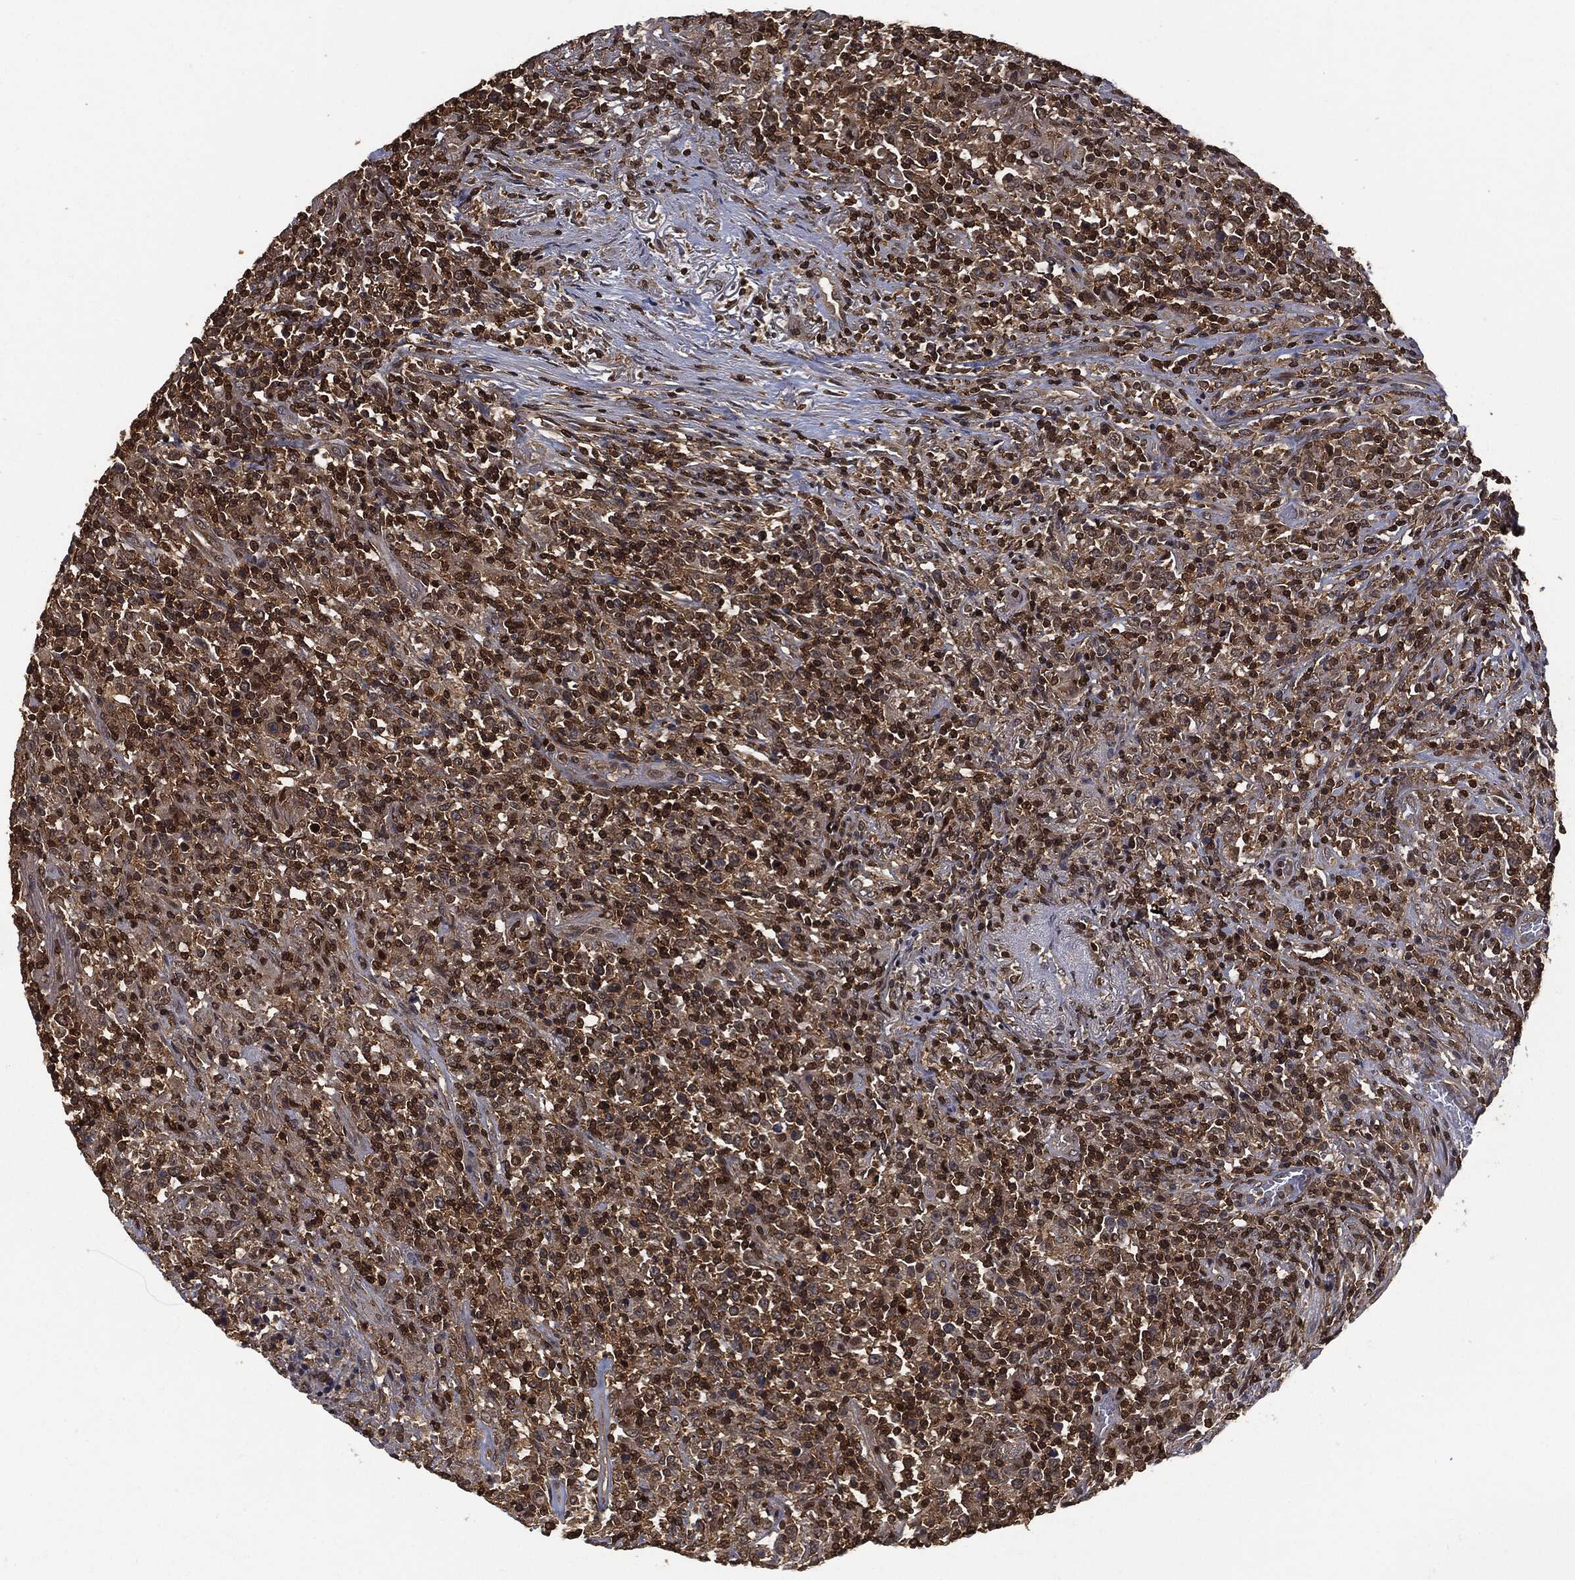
{"staining": {"intensity": "strong", "quantity": "25%-75%", "location": "cytoplasmic/membranous"}, "tissue": "lymphoma", "cell_type": "Tumor cells", "image_type": "cancer", "snomed": [{"axis": "morphology", "description": "Malignant lymphoma, non-Hodgkin's type, High grade"}, {"axis": "topography", "description": "Lung"}], "caption": "IHC photomicrograph of neoplastic tissue: malignant lymphoma, non-Hodgkin's type (high-grade) stained using IHC reveals high levels of strong protein expression localized specifically in the cytoplasmic/membranous of tumor cells, appearing as a cytoplasmic/membranous brown color.", "gene": "PSMB10", "patient": {"sex": "male", "age": 79}}